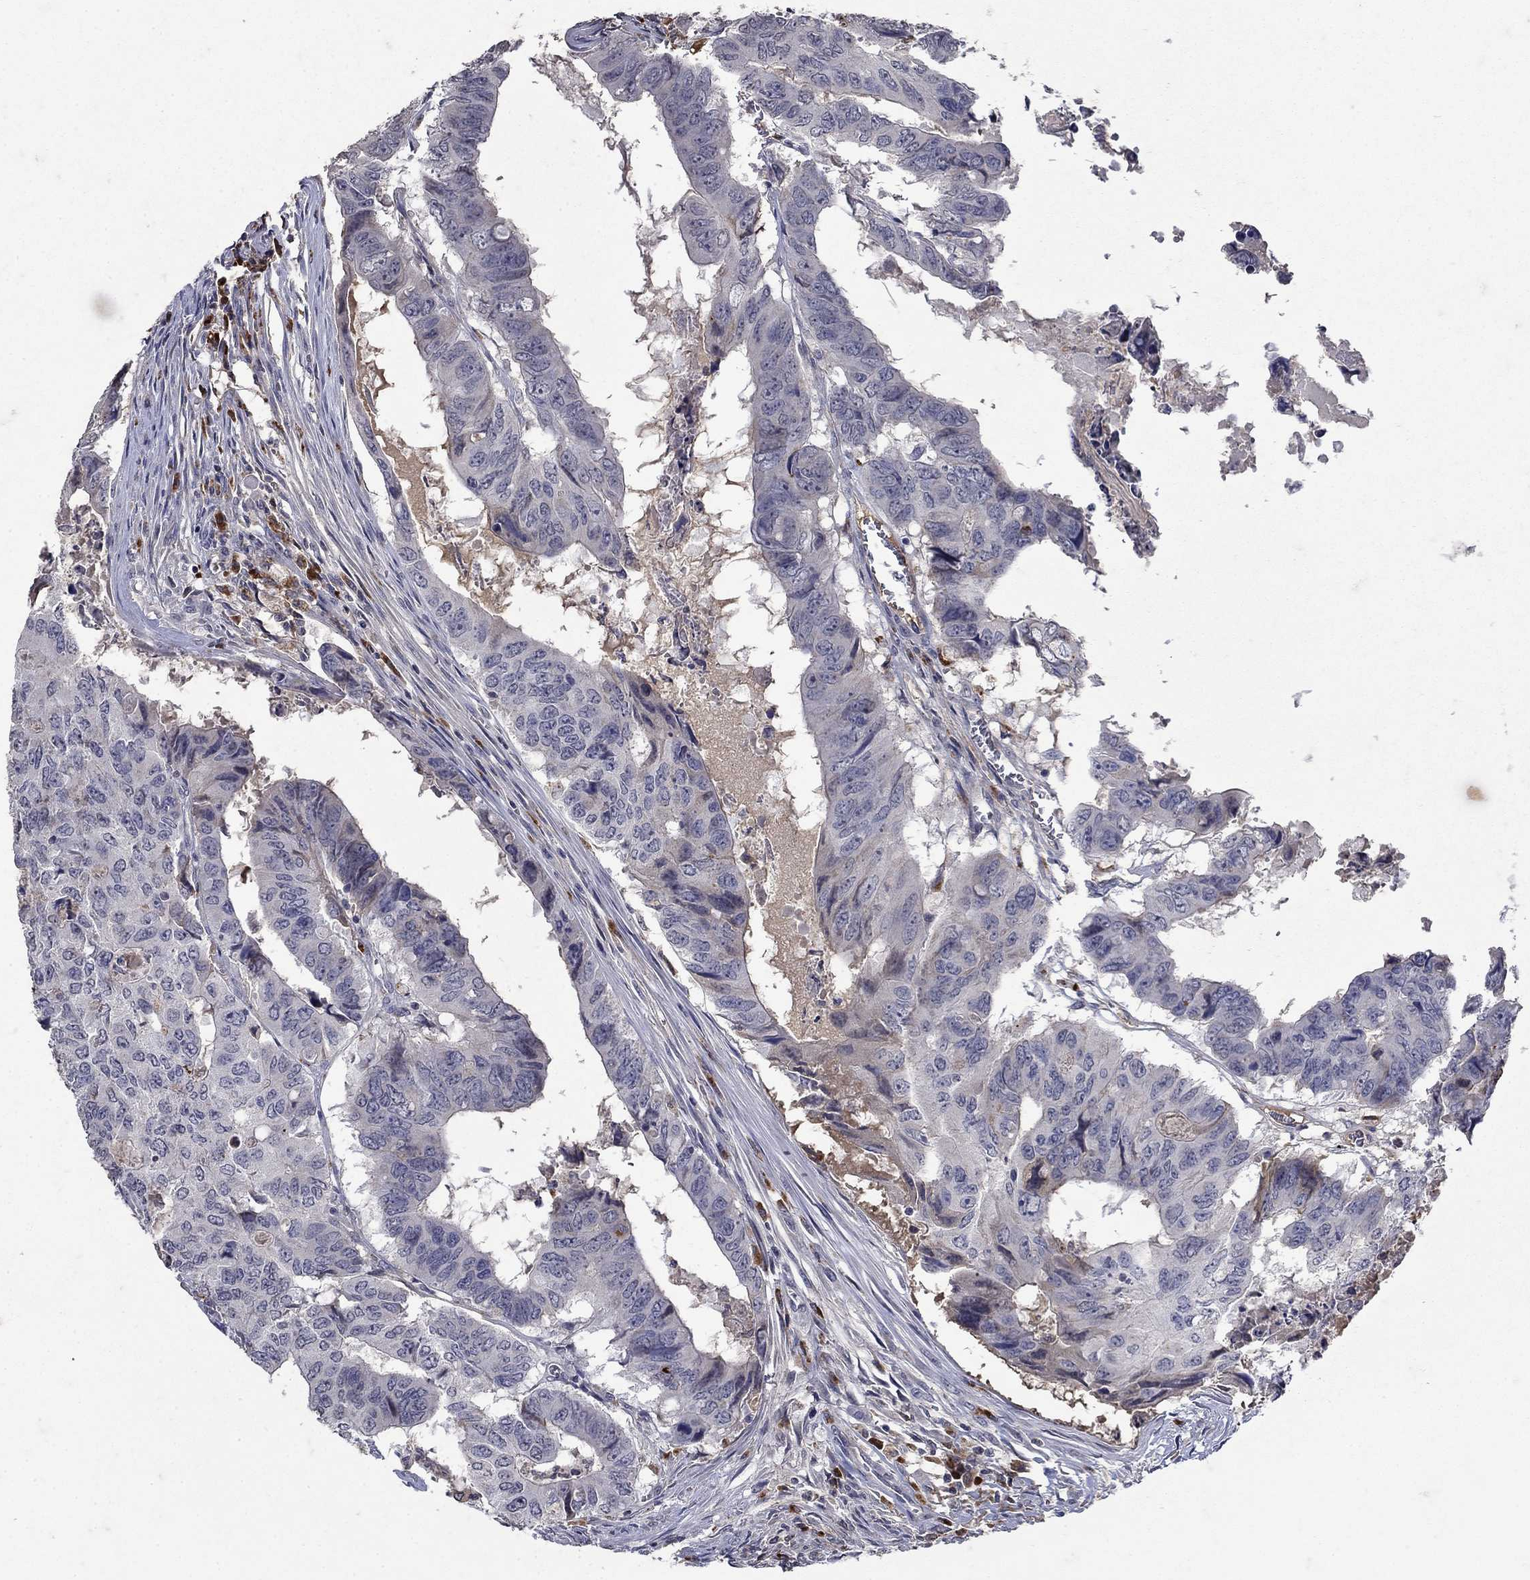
{"staining": {"intensity": "negative", "quantity": "none", "location": "none"}, "tissue": "colorectal cancer", "cell_type": "Tumor cells", "image_type": "cancer", "snomed": [{"axis": "morphology", "description": "Adenocarcinoma, NOS"}, {"axis": "topography", "description": "Colon"}], "caption": "The immunohistochemistry photomicrograph has no significant positivity in tumor cells of colorectal cancer tissue.", "gene": "NPC2", "patient": {"sex": "male", "age": 79}}